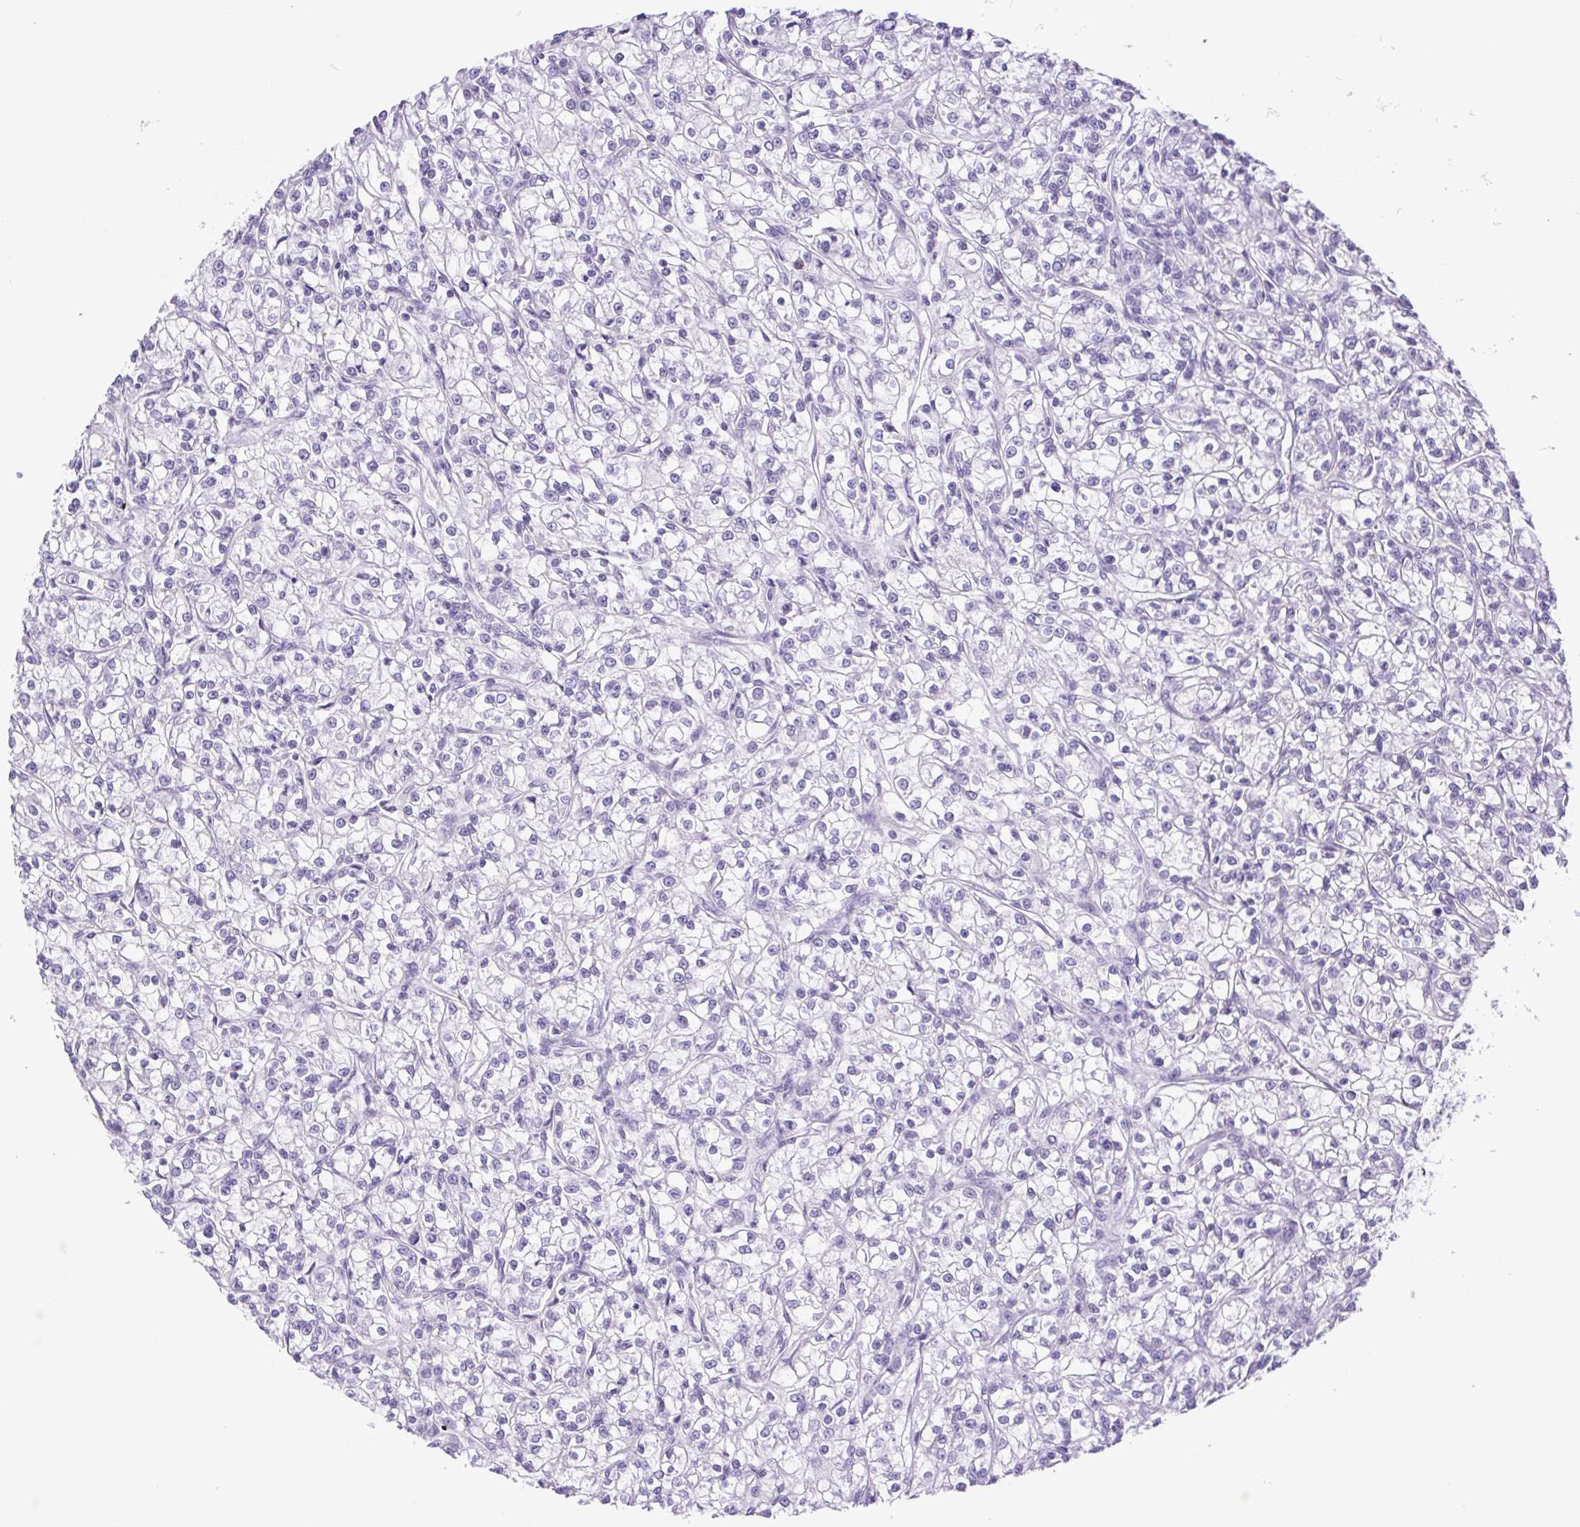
{"staining": {"intensity": "negative", "quantity": "none", "location": "none"}, "tissue": "renal cancer", "cell_type": "Tumor cells", "image_type": "cancer", "snomed": [{"axis": "morphology", "description": "Adenocarcinoma, NOS"}, {"axis": "topography", "description": "Kidney"}], "caption": "An image of human renal cancer is negative for staining in tumor cells.", "gene": "CDSN", "patient": {"sex": "female", "age": 59}}